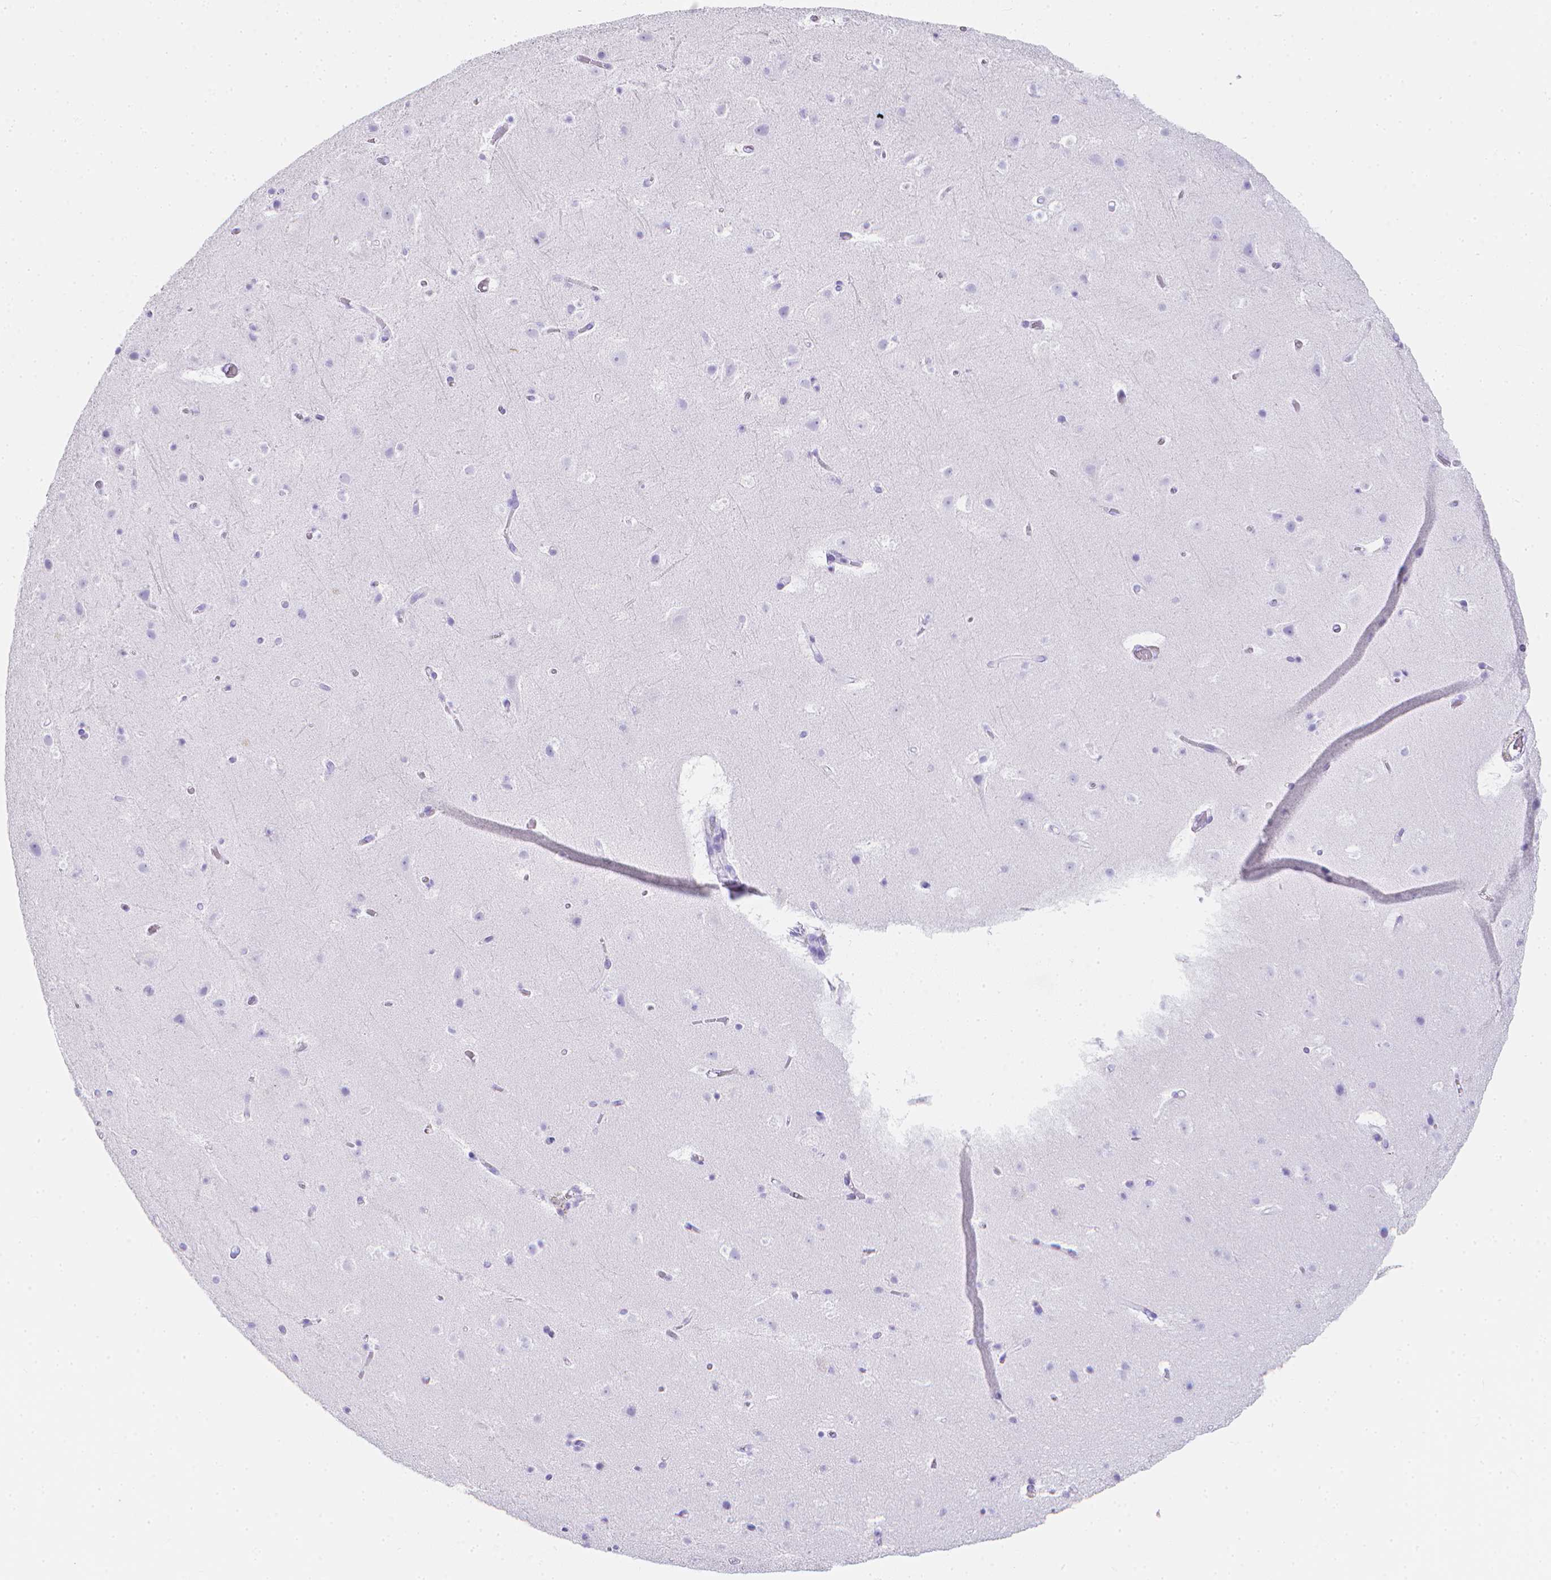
{"staining": {"intensity": "negative", "quantity": "none", "location": "none"}, "tissue": "cerebral cortex", "cell_type": "Endothelial cells", "image_type": "normal", "snomed": [{"axis": "morphology", "description": "Normal tissue, NOS"}, {"axis": "topography", "description": "Cerebral cortex"}], "caption": "The micrograph demonstrates no staining of endothelial cells in benign cerebral cortex.", "gene": "LGALS4", "patient": {"sex": "female", "age": 42}}